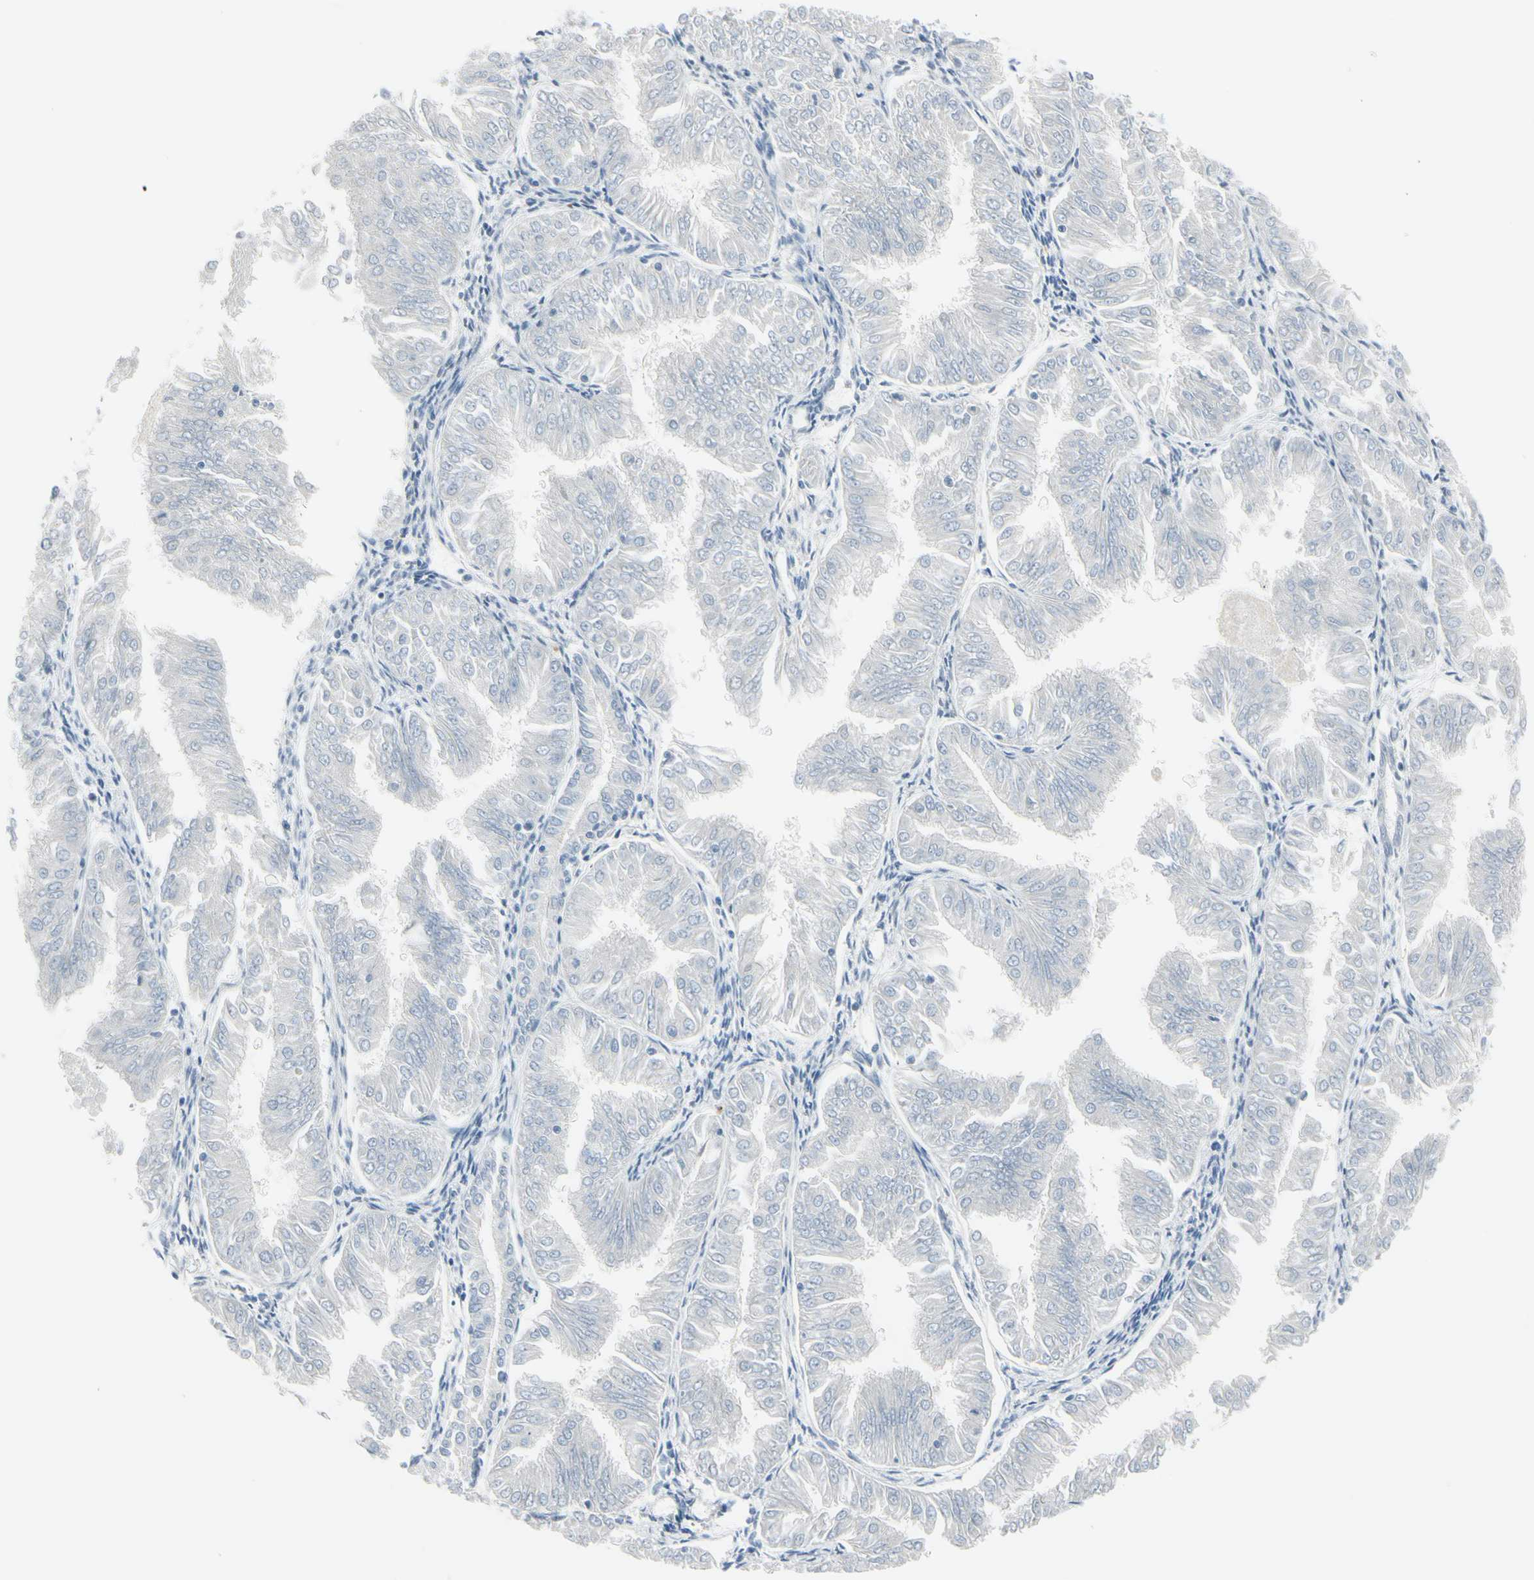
{"staining": {"intensity": "negative", "quantity": "none", "location": "none"}, "tissue": "endometrial cancer", "cell_type": "Tumor cells", "image_type": "cancer", "snomed": [{"axis": "morphology", "description": "Adenocarcinoma, NOS"}, {"axis": "topography", "description": "Endometrium"}], "caption": "A histopathology image of adenocarcinoma (endometrial) stained for a protein displays no brown staining in tumor cells.", "gene": "CACNA2D1", "patient": {"sex": "female", "age": 53}}